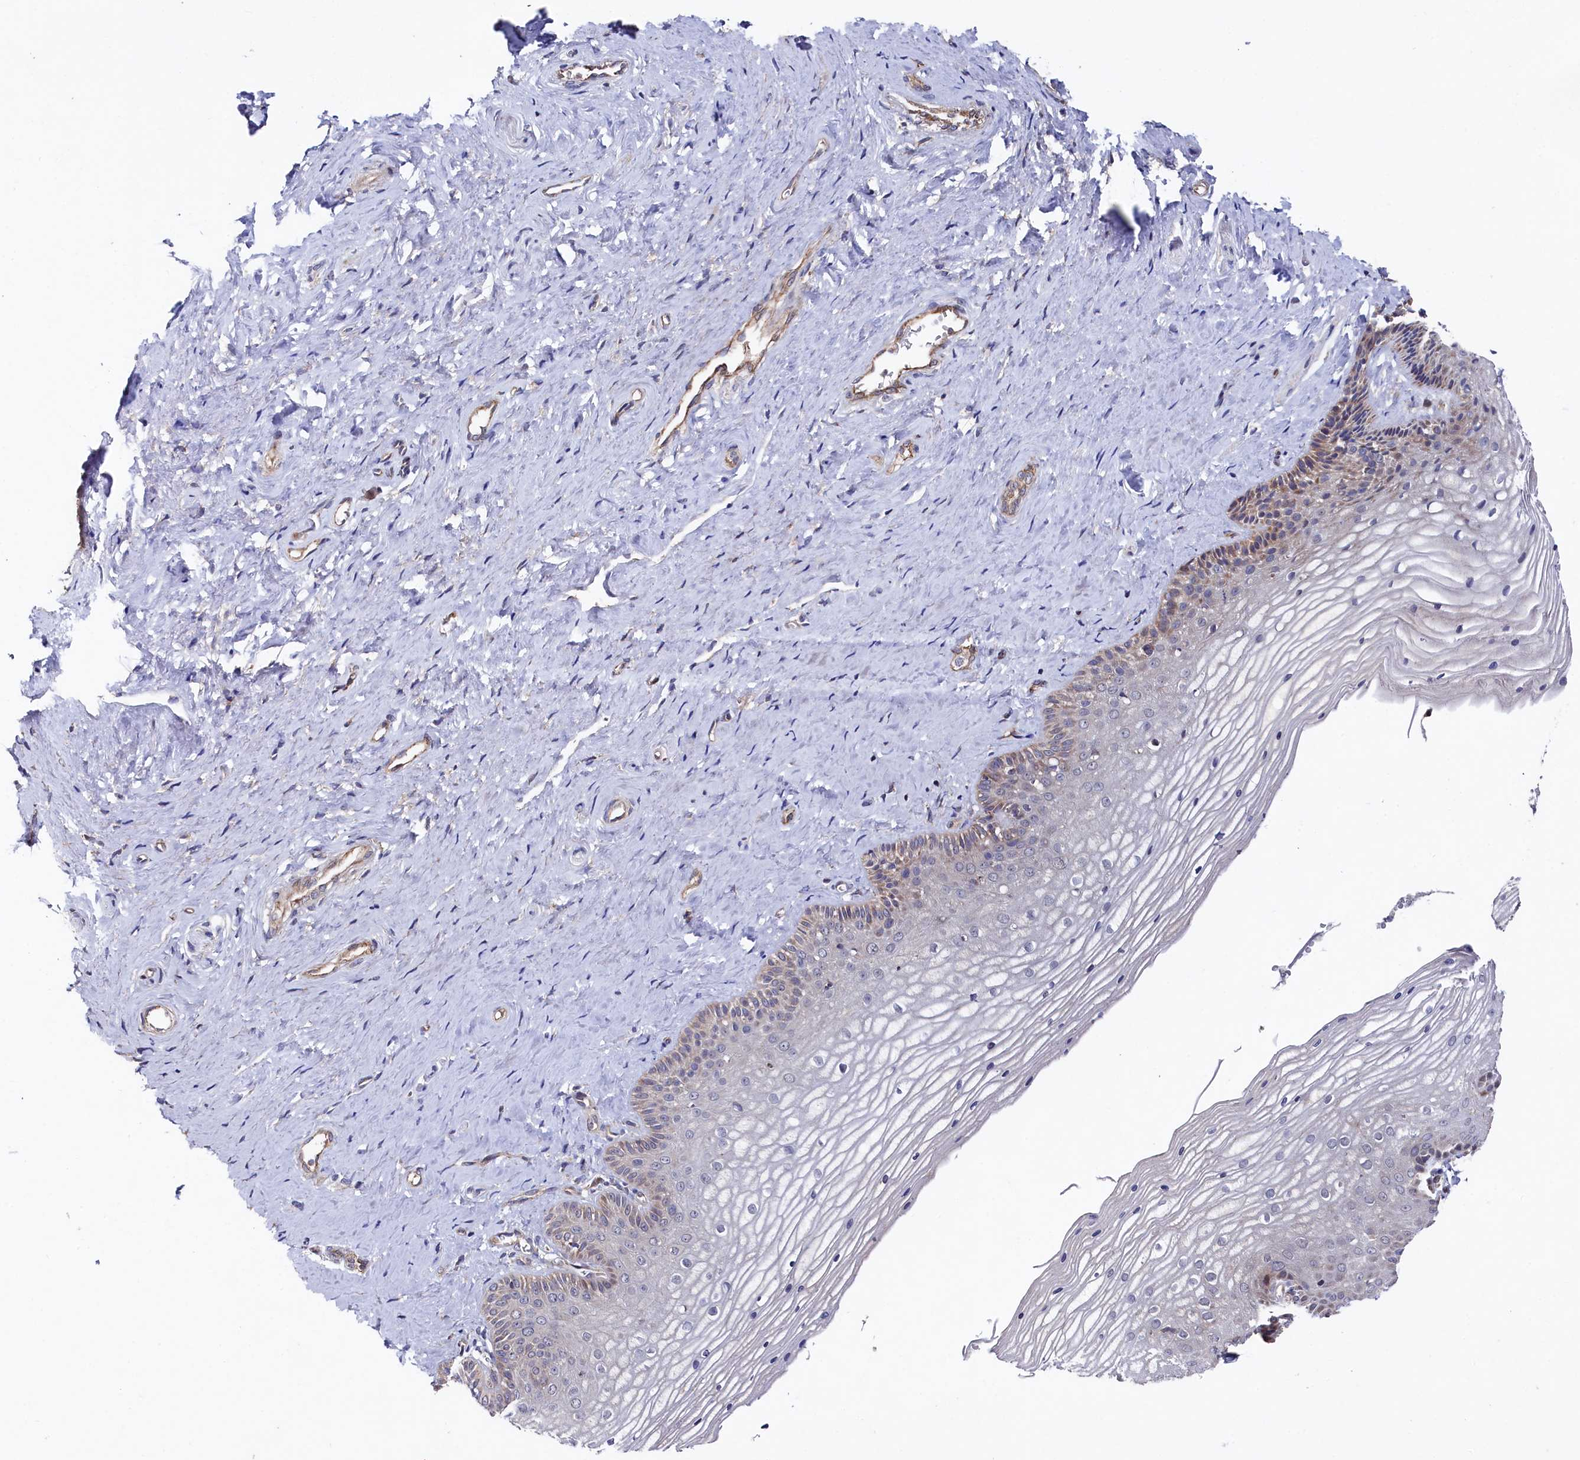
{"staining": {"intensity": "moderate", "quantity": "<25%", "location": "cytoplasmic/membranous"}, "tissue": "vagina", "cell_type": "Squamous epithelial cells", "image_type": "normal", "snomed": [{"axis": "morphology", "description": "Normal tissue, NOS"}, {"axis": "topography", "description": "Vagina"}, {"axis": "topography", "description": "Cervix"}], "caption": "Brown immunohistochemical staining in unremarkable human vagina exhibits moderate cytoplasmic/membranous staining in about <25% of squamous epithelial cells. (DAB (3,3'-diaminobenzidine) IHC with brightfield microscopy, high magnification).", "gene": "SUPV3L1", "patient": {"sex": "female", "age": 40}}